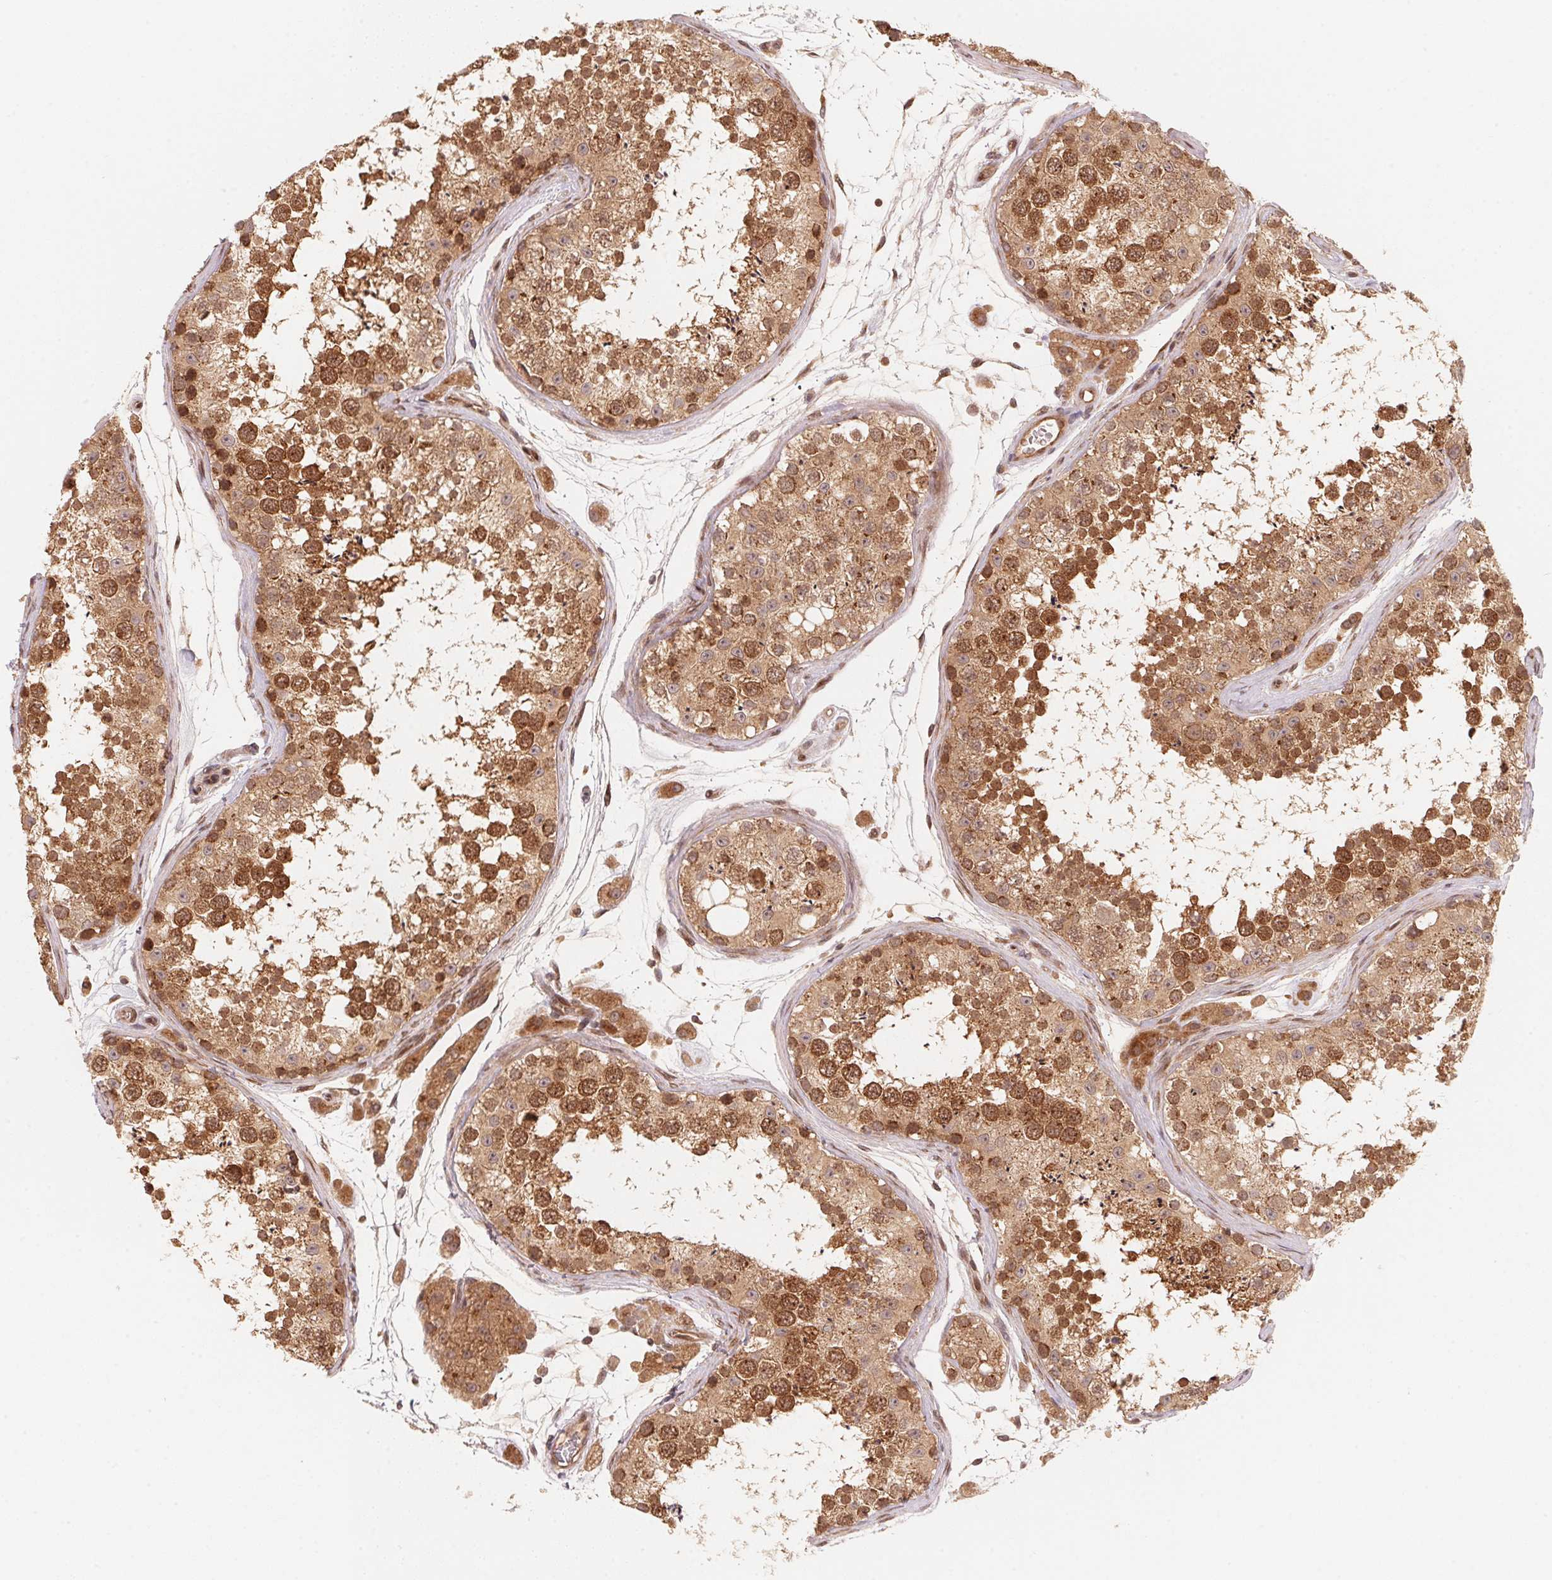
{"staining": {"intensity": "strong", "quantity": ">75%", "location": "cytoplasmic/membranous,nuclear"}, "tissue": "testis", "cell_type": "Cells in seminiferous ducts", "image_type": "normal", "snomed": [{"axis": "morphology", "description": "Normal tissue, NOS"}, {"axis": "topography", "description": "Testis"}], "caption": "Immunohistochemistry (DAB (3,3'-diaminobenzidine)) staining of unremarkable human testis demonstrates strong cytoplasmic/membranous,nuclear protein positivity in approximately >75% of cells in seminiferous ducts. (brown staining indicates protein expression, while blue staining denotes nuclei).", "gene": "CCDC102B", "patient": {"sex": "male", "age": 41}}